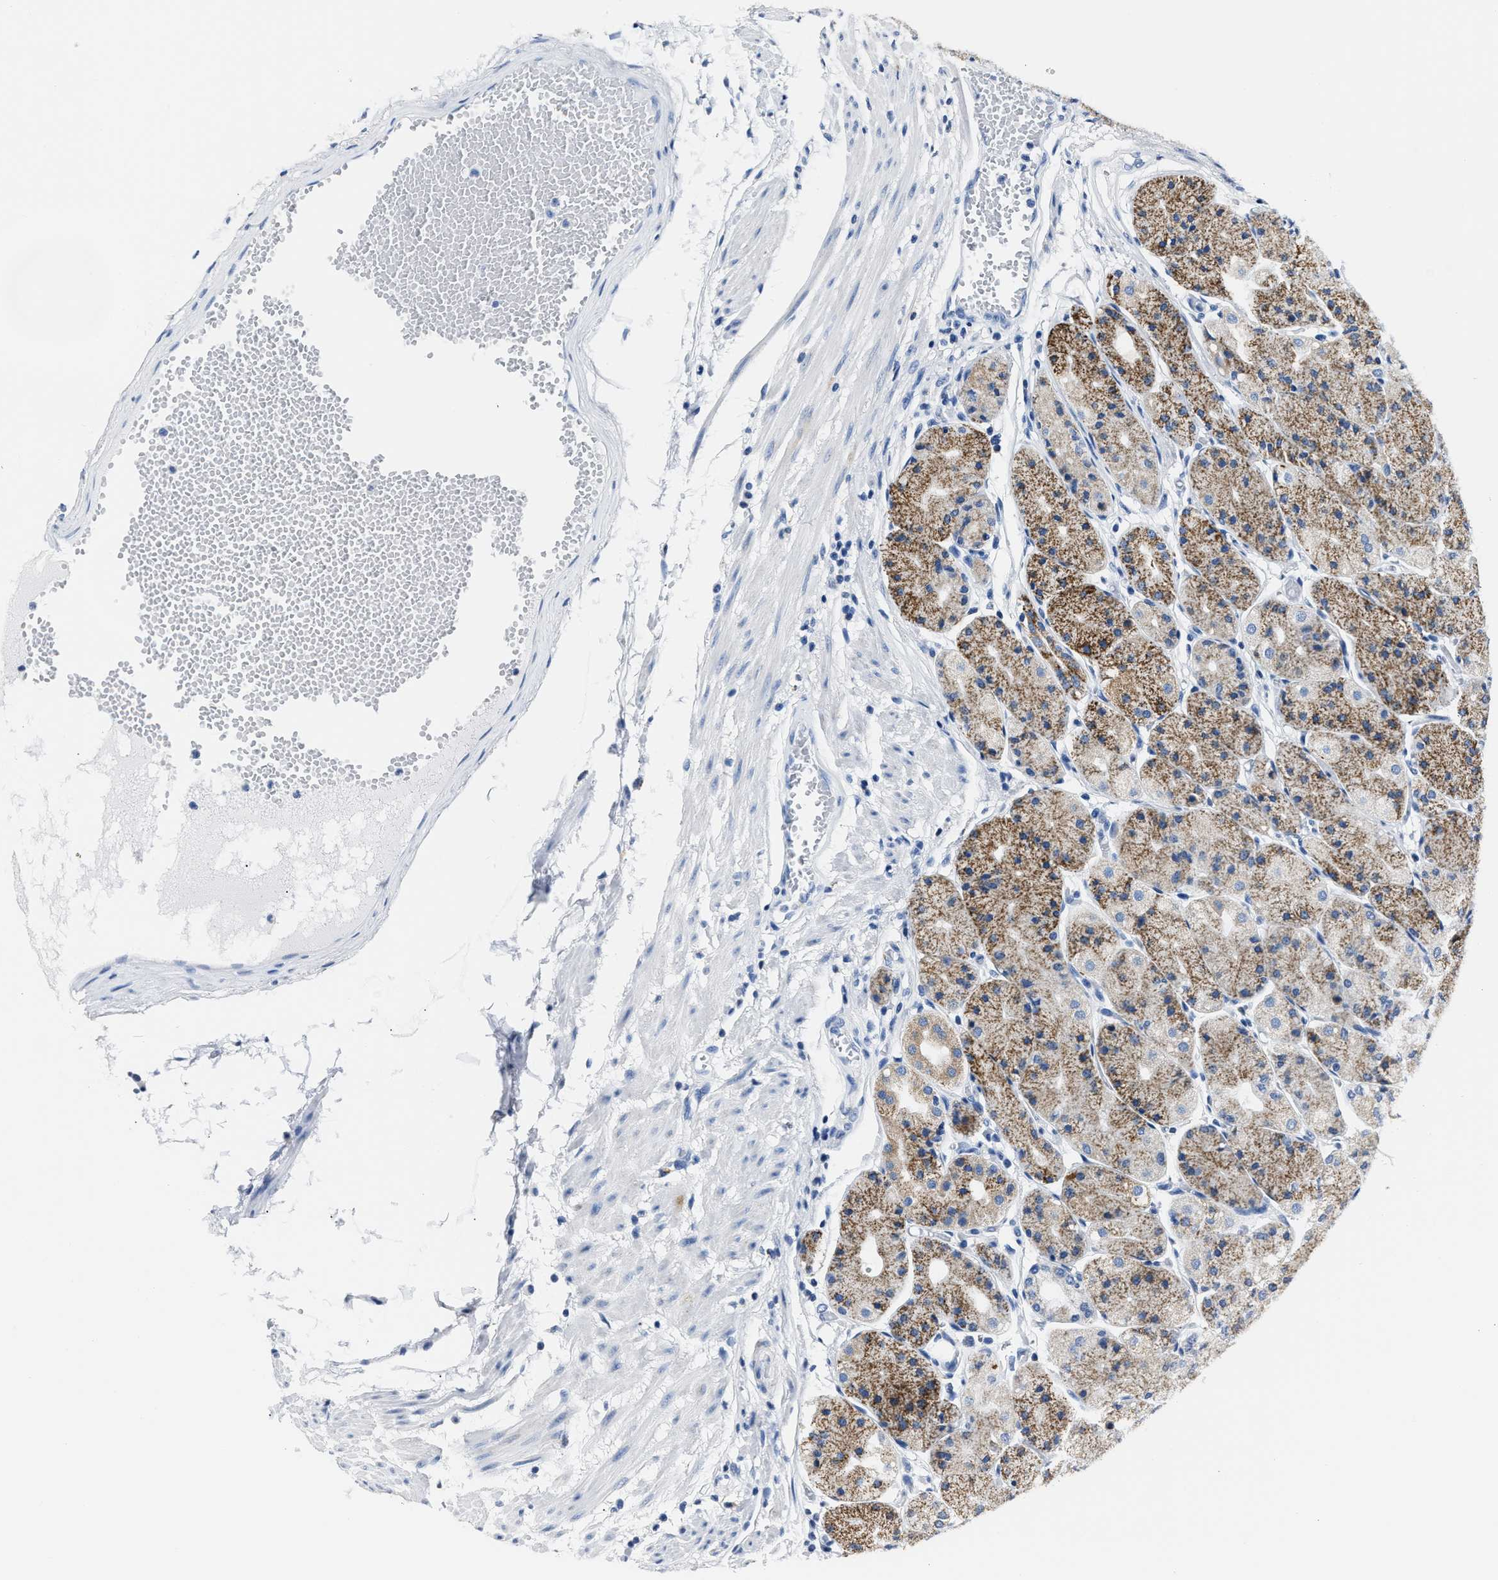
{"staining": {"intensity": "moderate", "quantity": ">75%", "location": "cytoplasmic/membranous"}, "tissue": "stomach", "cell_type": "Glandular cells", "image_type": "normal", "snomed": [{"axis": "morphology", "description": "Normal tissue, NOS"}, {"axis": "topography", "description": "Stomach, upper"}], "caption": "Glandular cells show medium levels of moderate cytoplasmic/membranous staining in about >75% of cells in unremarkable stomach.", "gene": "AMACR", "patient": {"sex": "male", "age": 72}}